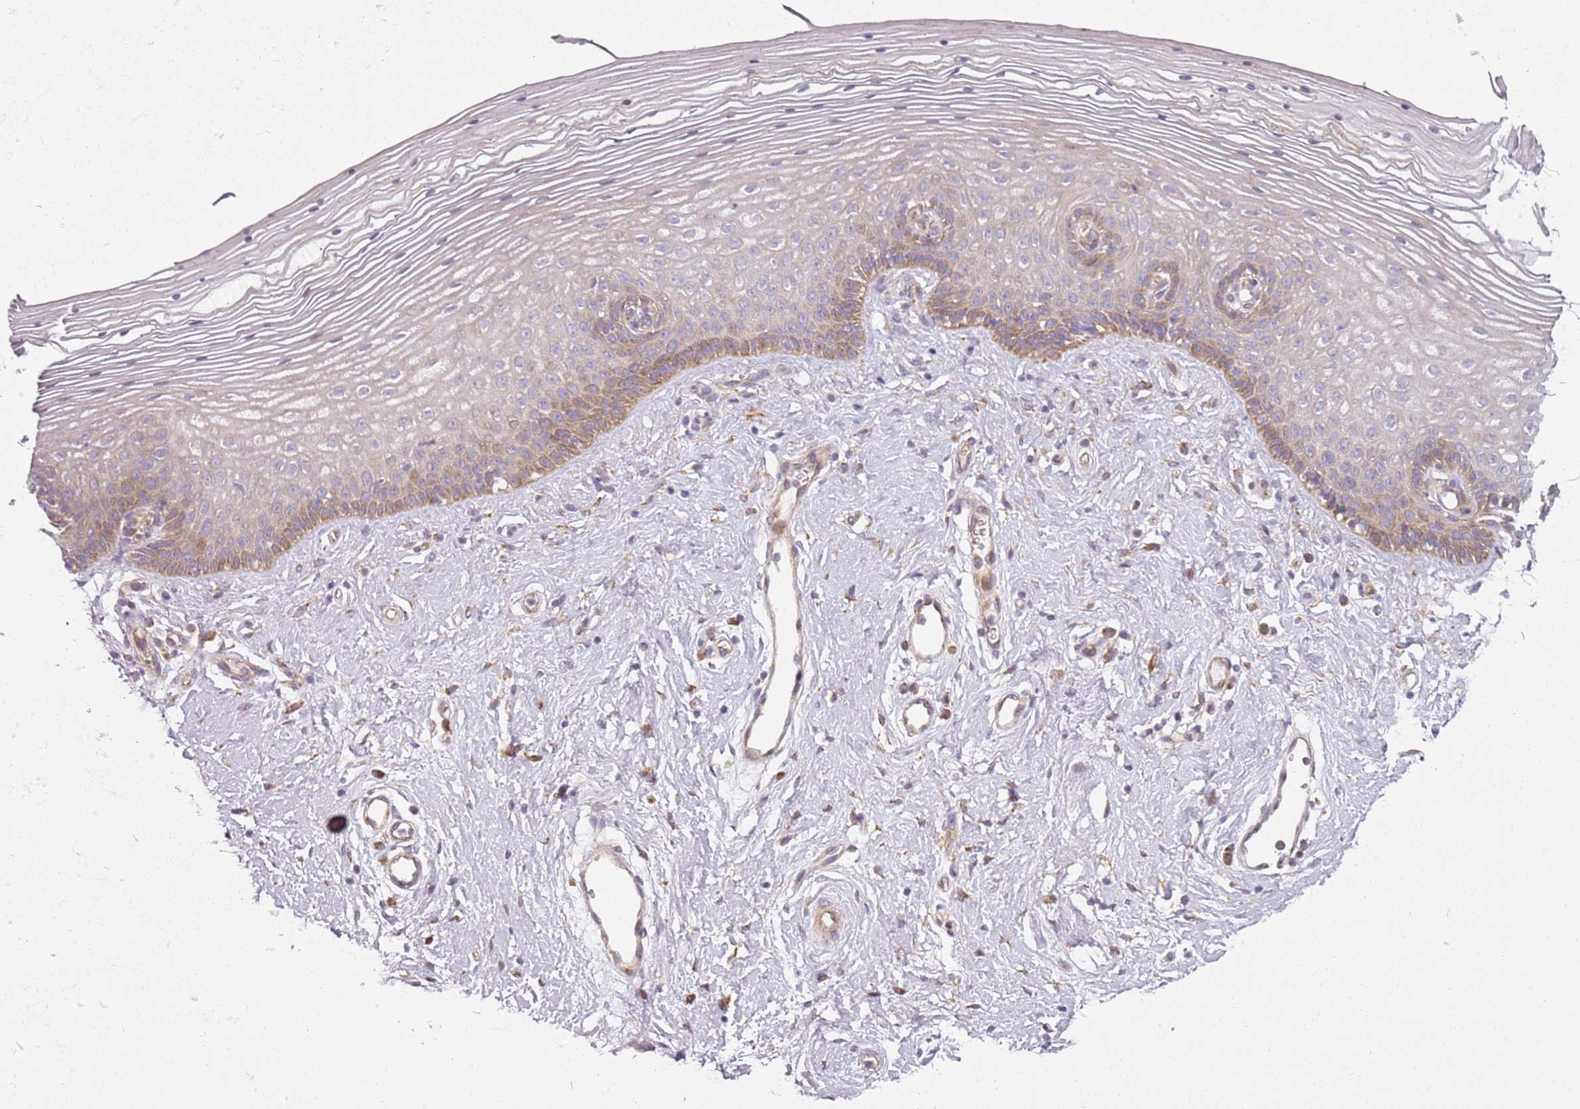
{"staining": {"intensity": "weak", "quantity": "25%-75%", "location": "cytoplasmic/membranous"}, "tissue": "vagina", "cell_type": "Squamous epithelial cells", "image_type": "normal", "snomed": [{"axis": "morphology", "description": "Normal tissue, NOS"}, {"axis": "topography", "description": "Vagina"}], "caption": "Protein analysis of benign vagina exhibits weak cytoplasmic/membranous staining in approximately 25%-75% of squamous epithelial cells.", "gene": "TMEM200C", "patient": {"sex": "female", "age": 46}}